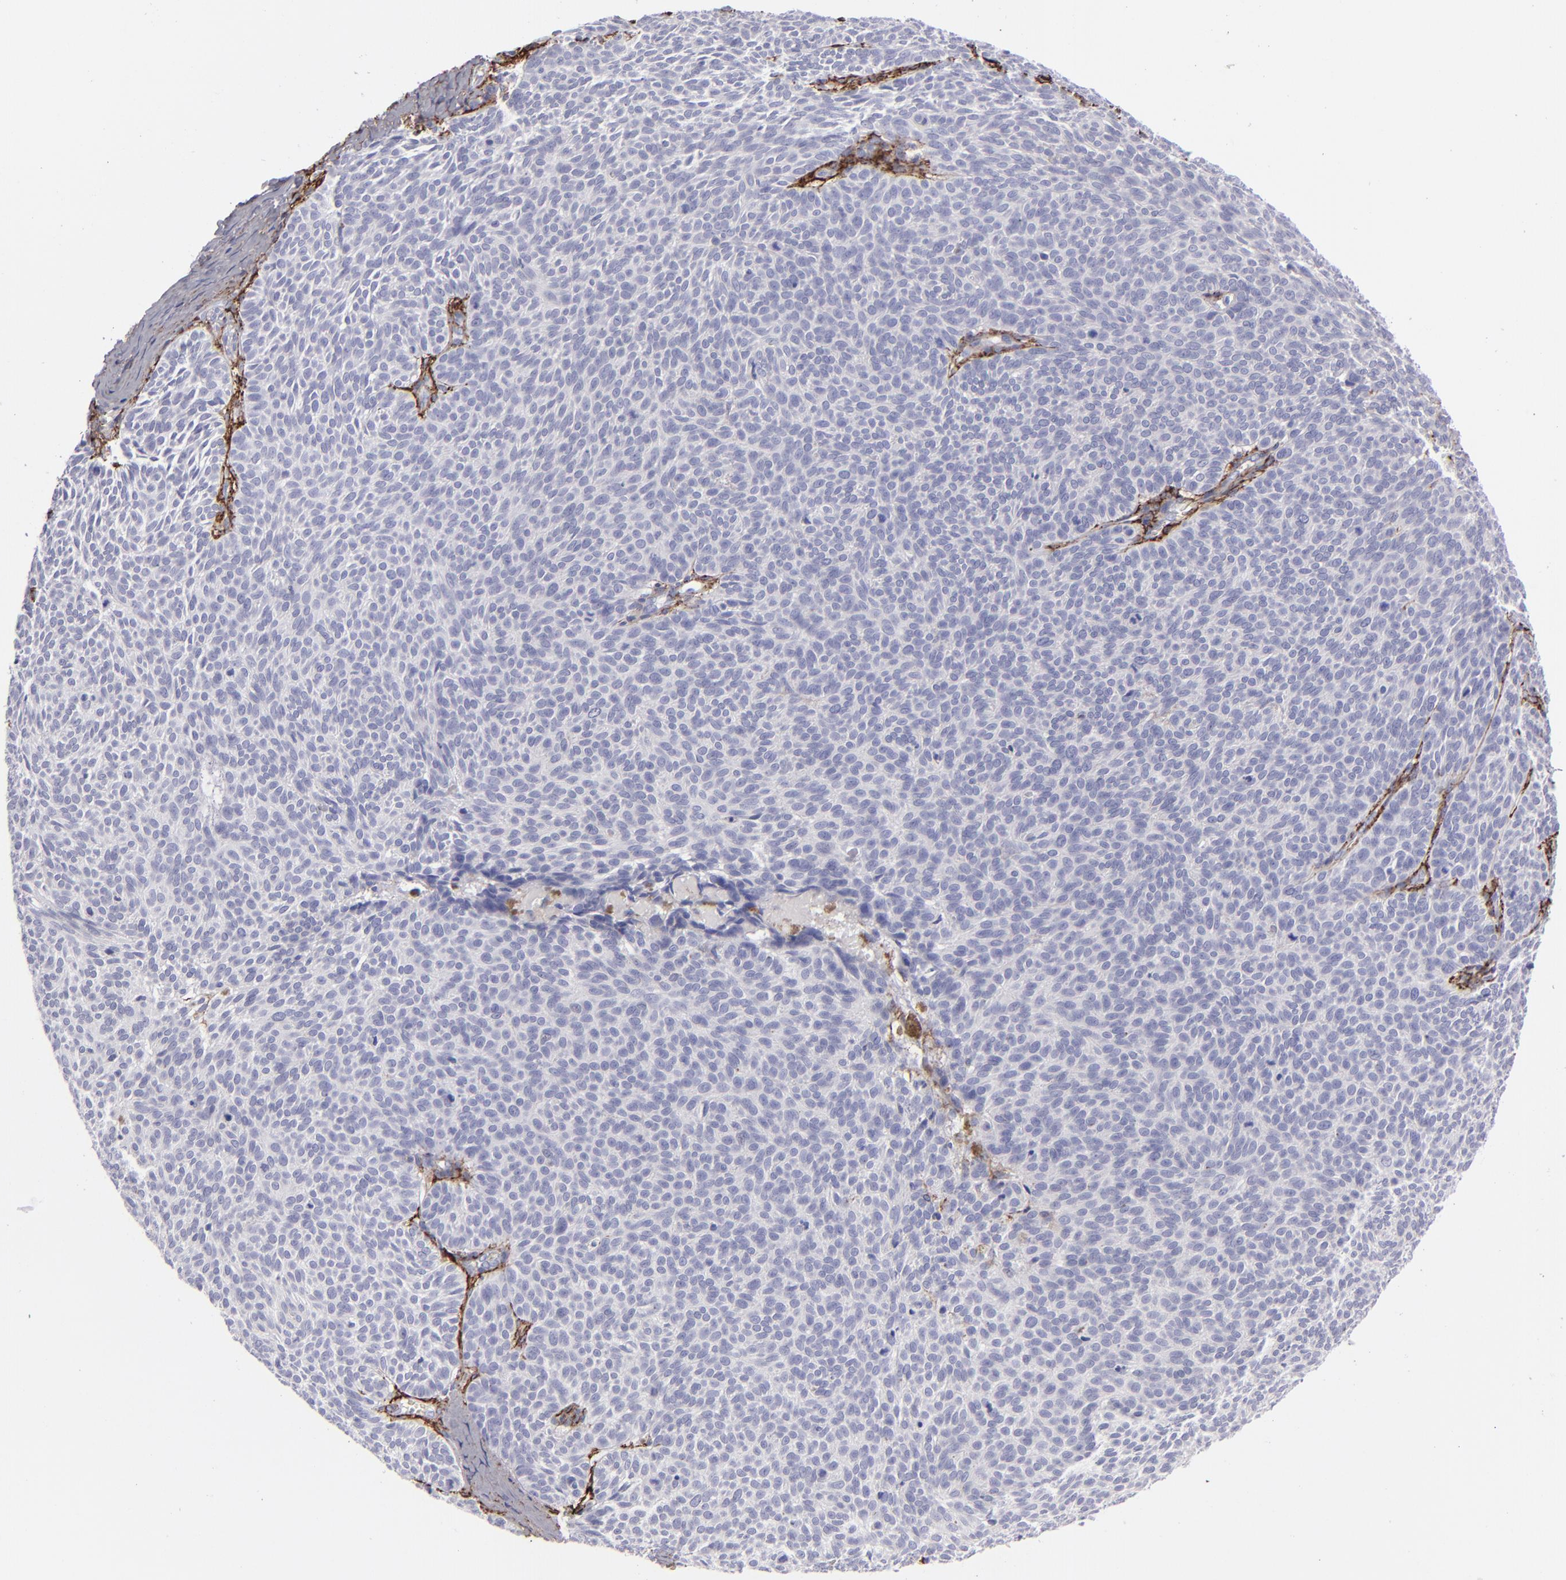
{"staining": {"intensity": "negative", "quantity": "none", "location": "none"}, "tissue": "skin cancer", "cell_type": "Tumor cells", "image_type": "cancer", "snomed": [{"axis": "morphology", "description": "Basal cell carcinoma"}, {"axis": "topography", "description": "Skin"}], "caption": "Immunohistochemistry (IHC) photomicrograph of basal cell carcinoma (skin) stained for a protein (brown), which demonstrates no positivity in tumor cells.", "gene": "ANPEP", "patient": {"sex": "male", "age": 63}}